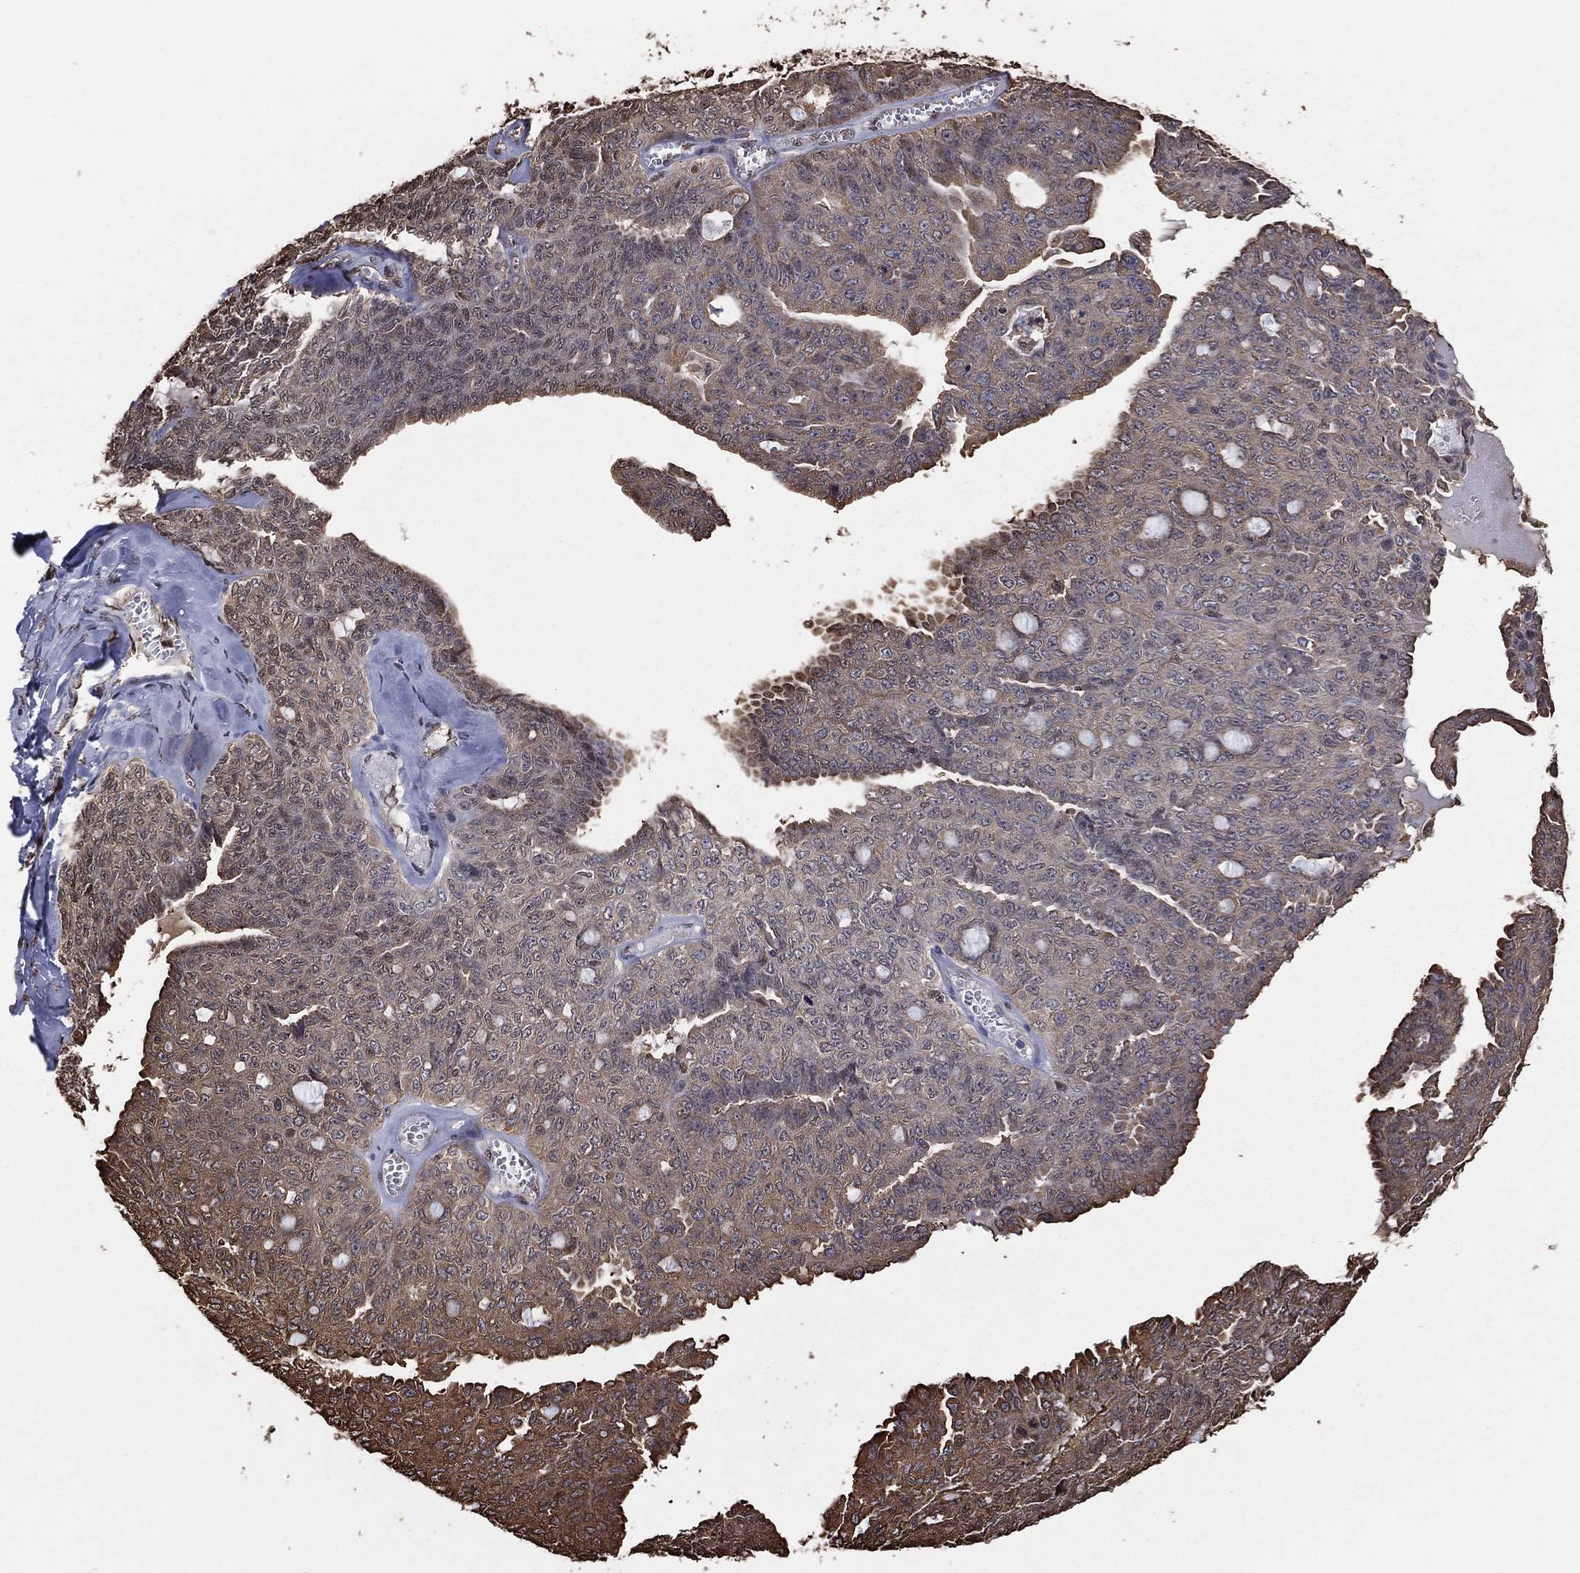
{"staining": {"intensity": "weak", "quantity": "<25%", "location": "cytoplasmic/membranous"}, "tissue": "ovarian cancer", "cell_type": "Tumor cells", "image_type": "cancer", "snomed": [{"axis": "morphology", "description": "Cystadenocarcinoma, serous, NOS"}, {"axis": "topography", "description": "Ovary"}], "caption": "Tumor cells show no significant protein staining in ovarian serous cystadenocarcinoma.", "gene": "GAPDH", "patient": {"sex": "female", "age": 71}}